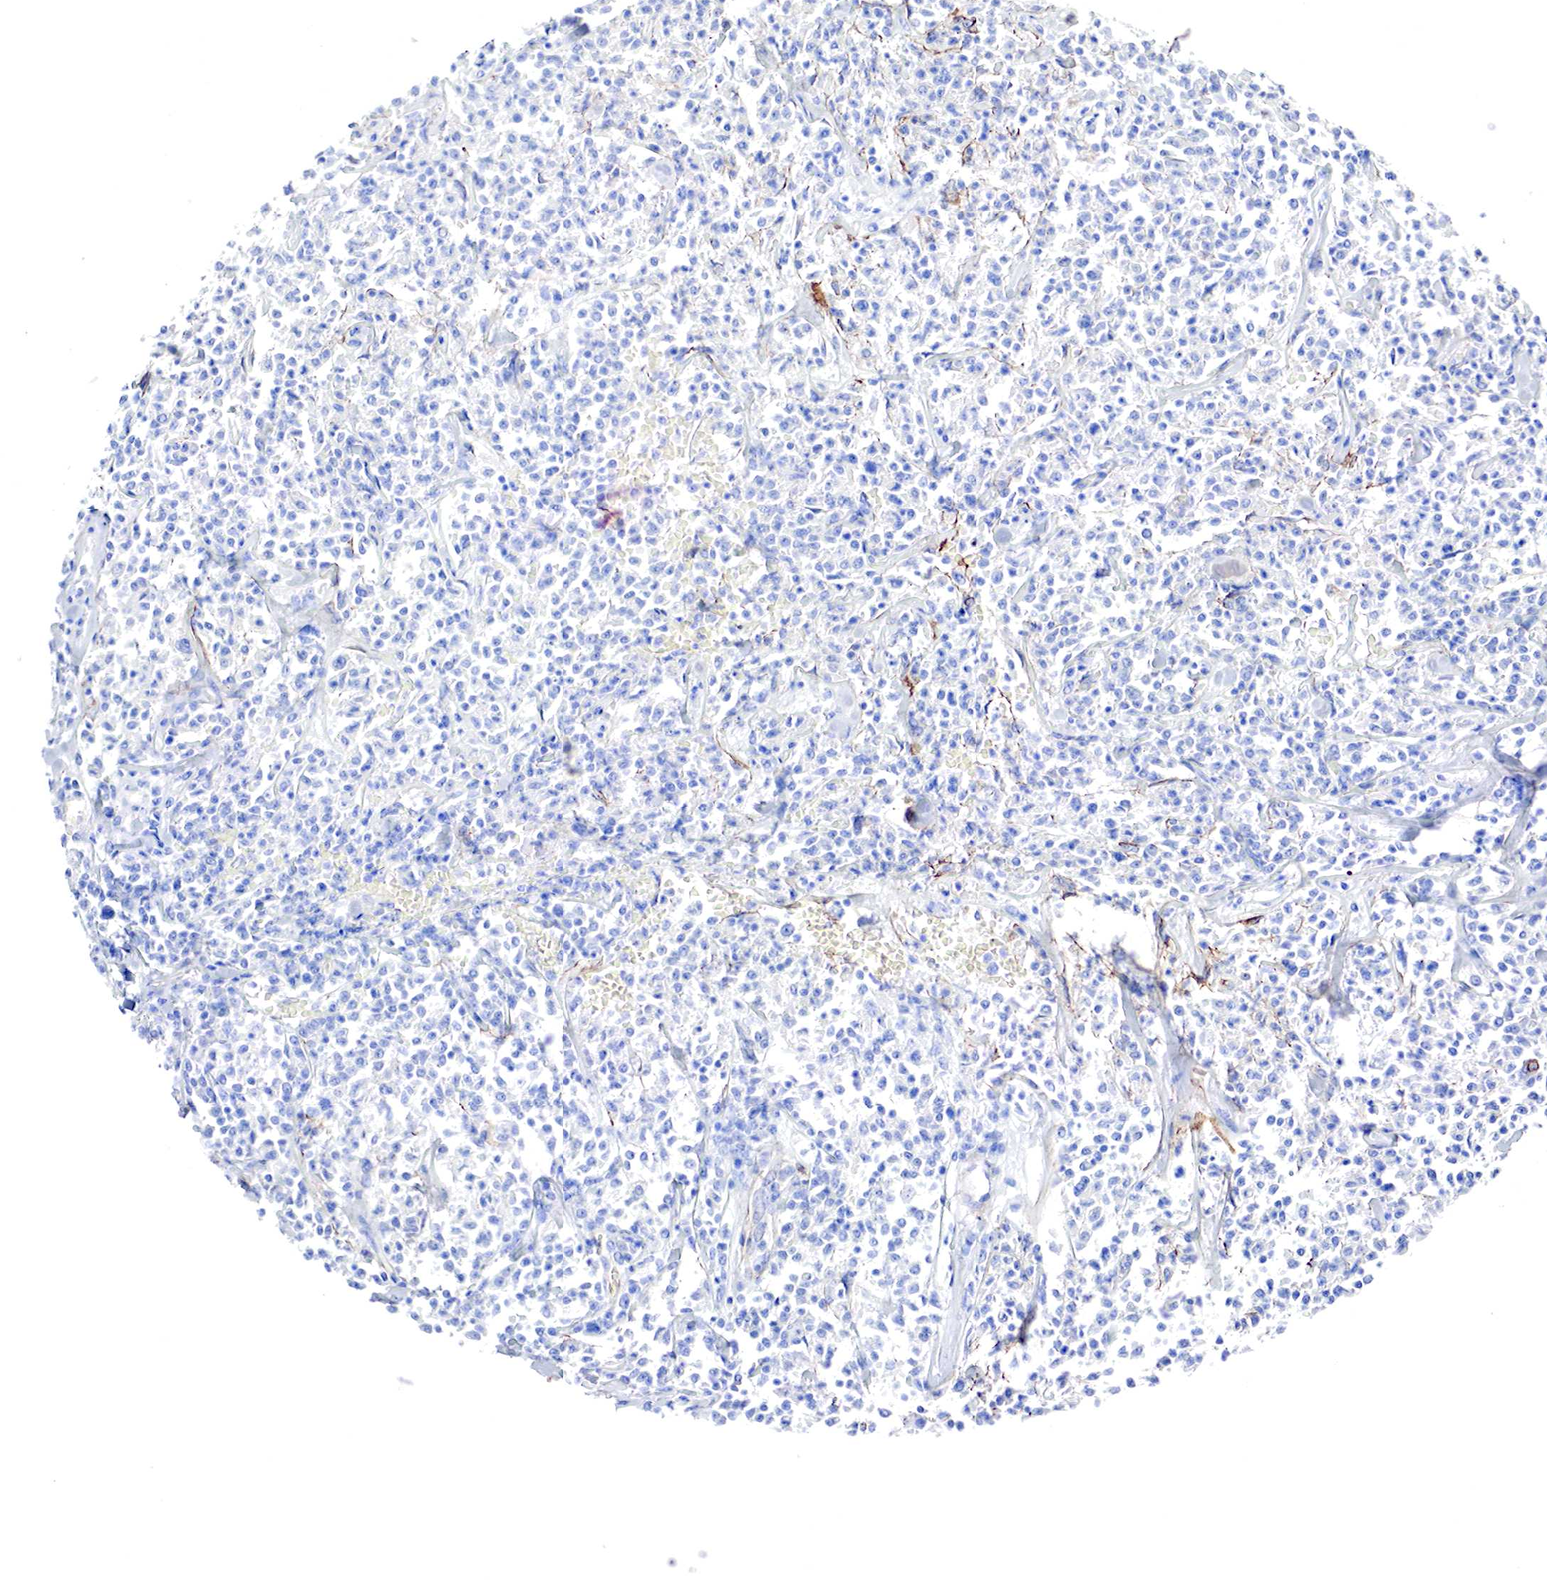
{"staining": {"intensity": "negative", "quantity": "none", "location": "none"}, "tissue": "lymphoma", "cell_type": "Tumor cells", "image_type": "cancer", "snomed": [{"axis": "morphology", "description": "Malignant lymphoma, non-Hodgkin's type, Low grade"}, {"axis": "topography", "description": "Small intestine"}], "caption": "DAB (3,3'-diaminobenzidine) immunohistochemical staining of lymphoma demonstrates no significant positivity in tumor cells.", "gene": "TPM1", "patient": {"sex": "female", "age": 59}}